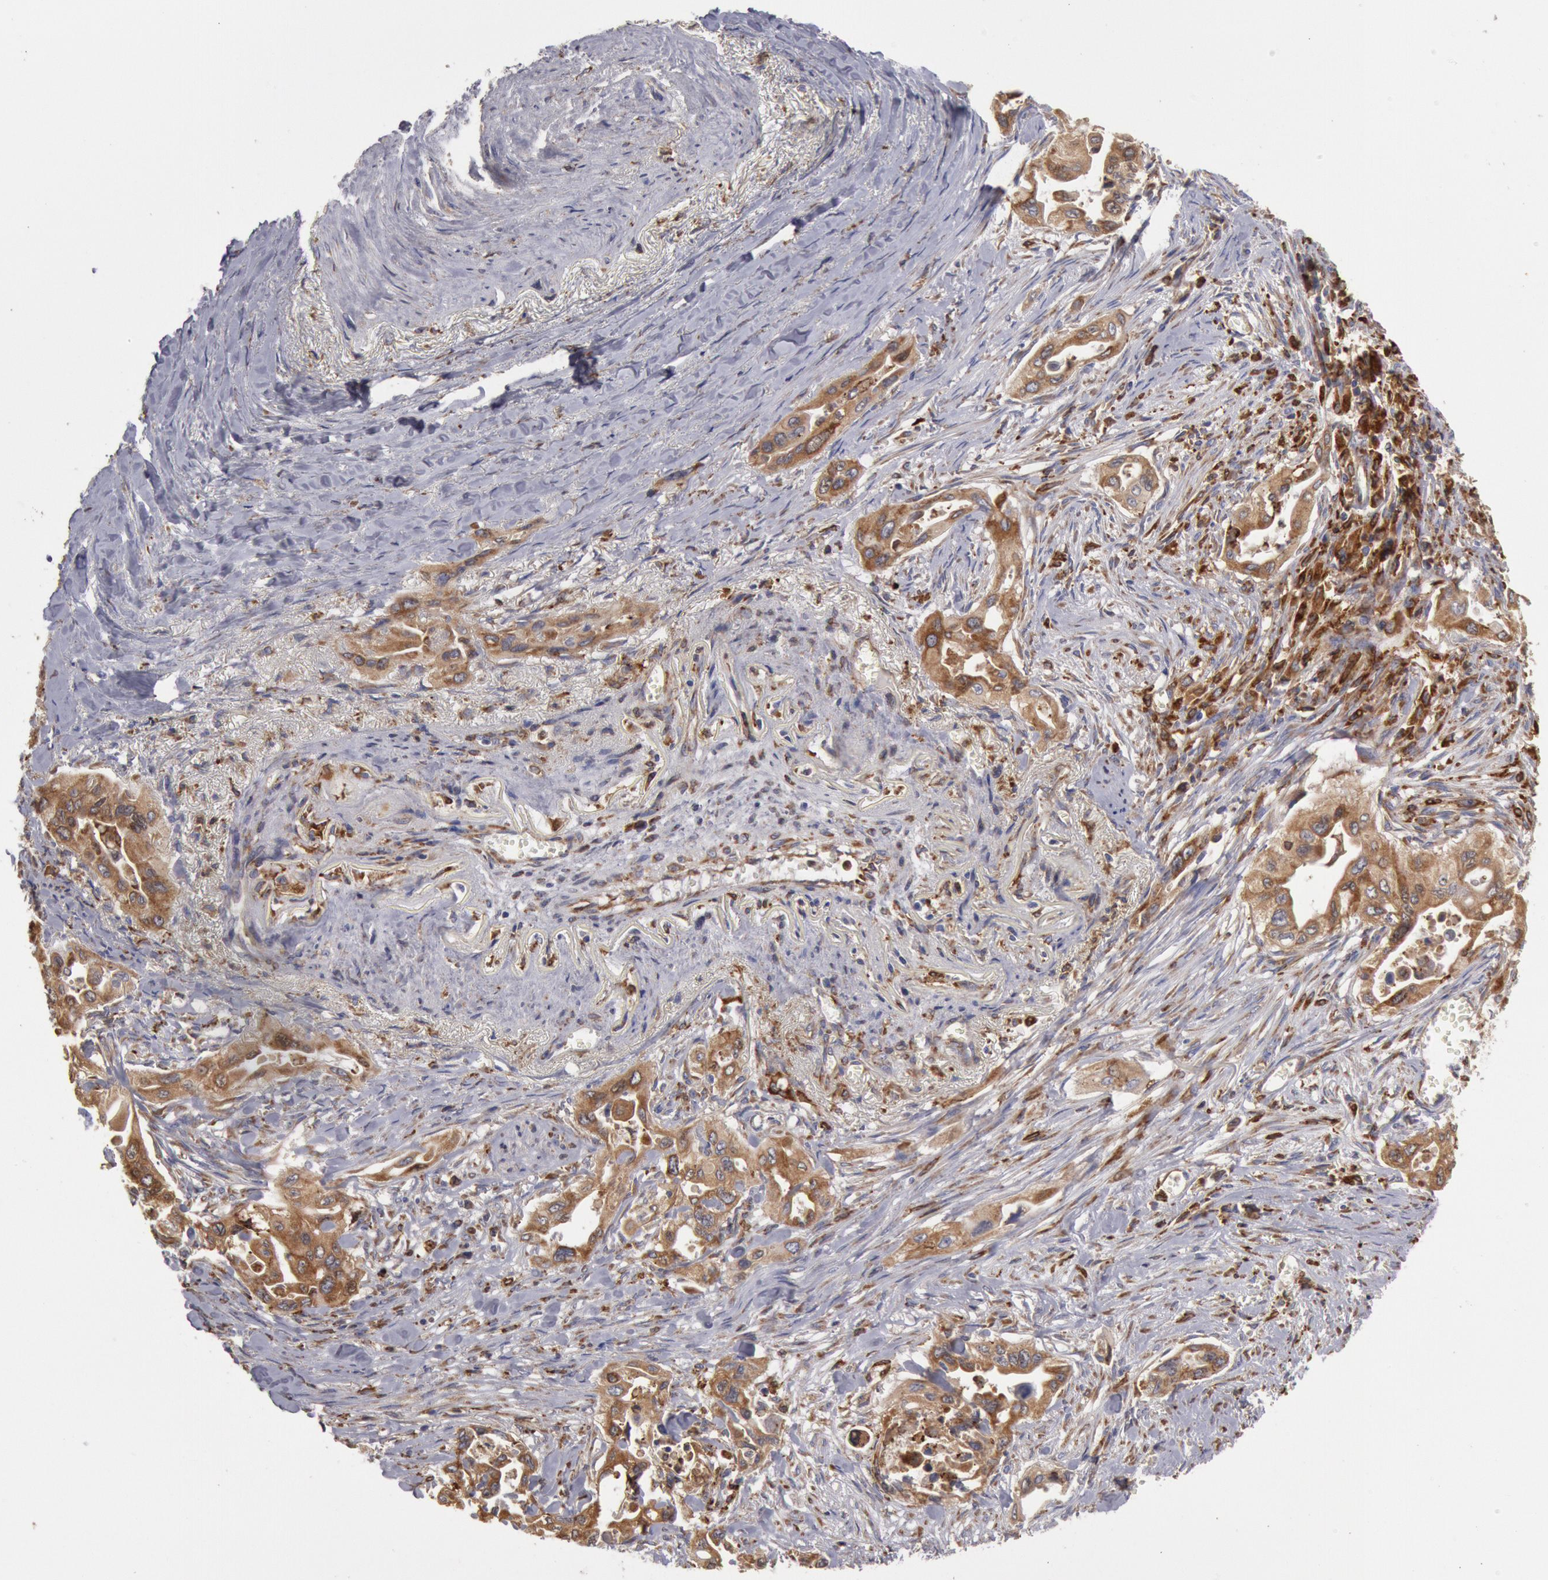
{"staining": {"intensity": "moderate", "quantity": ">75%", "location": "cytoplasmic/membranous"}, "tissue": "pancreatic cancer", "cell_type": "Tumor cells", "image_type": "cancer", "snomed": [{"axis": "morphology", "description": "Adenocarcinoma, NOS"}, {"axis": "topography", "description": "Pancreas"}], "caption": "Immunohistochemistry (IHC) histopathology image of neoplastic tissue: human pancreatic cancer stained using immunohistochemistry (IHC) demonstrates medium levels of moderate protein expression localized specifically in the cytoplasmic/membranous of tumor cells, appearing as a cytoplasmic/membranous brown color.", "gene": "ERP44", "patient": {"sex": "male", "age": 77}}